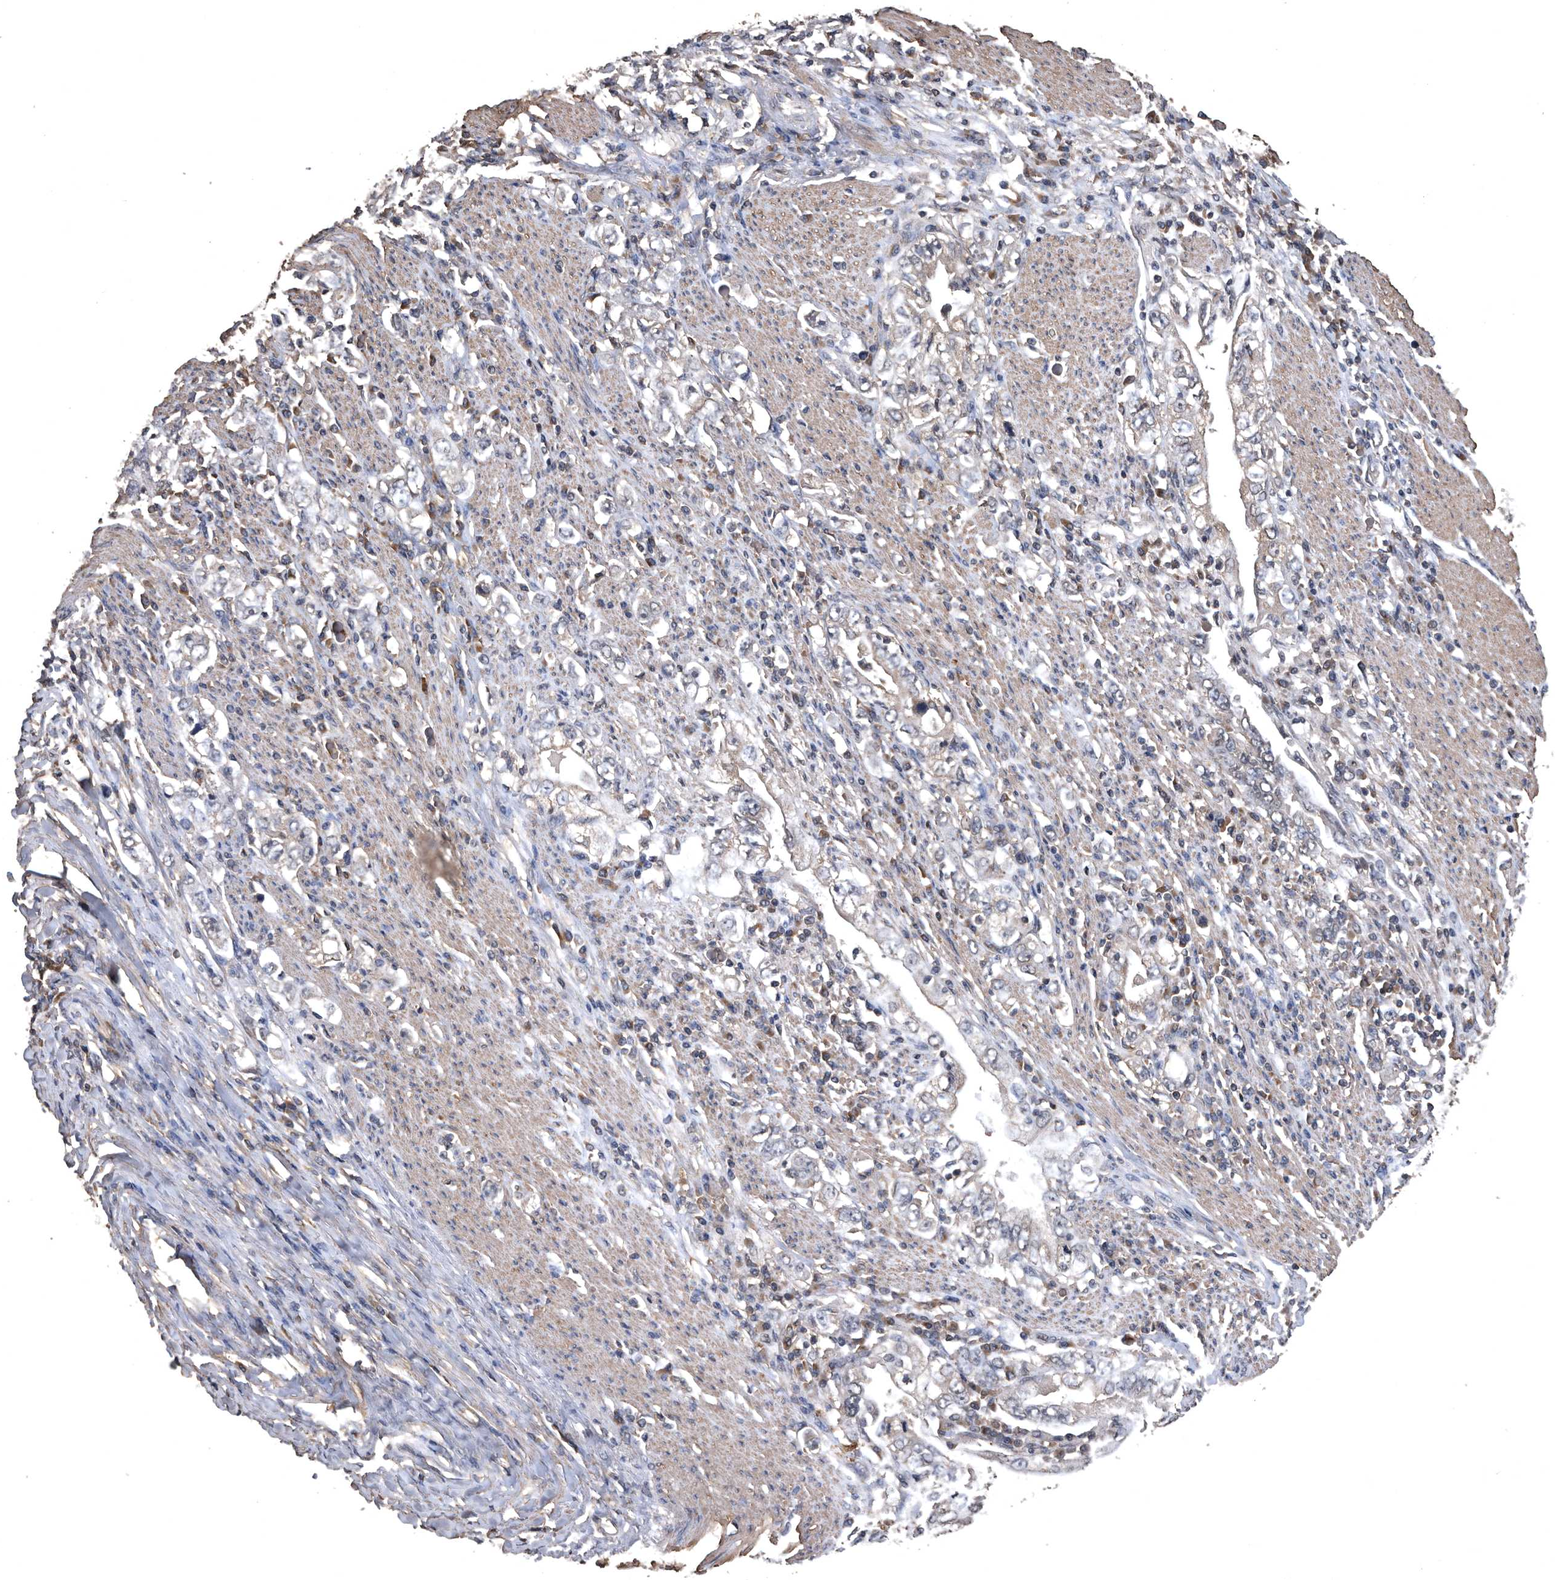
{"staining": {"intensity": "weak", "quantity": "25%-75%", "location": "cytoplasmic/membranous"}, "tissue": "stomach cancer", "cell_type": "Tumor cells", "image_type": "cancer", "snomed": [{"axis": "morphology", "description": "Adenocarcinoma, NOS"}, {"axis": "topography", "description": "Stomach, lower"}], "caption": "This is a photomicrograph of immunohistochemistry staining of adenocarcinoma (stomach), which shows weak expression in the cytoplasmic/membranous of tumor cells.", "gene": "NRBP1", "patient": {"sex": "female", "age": 72}}